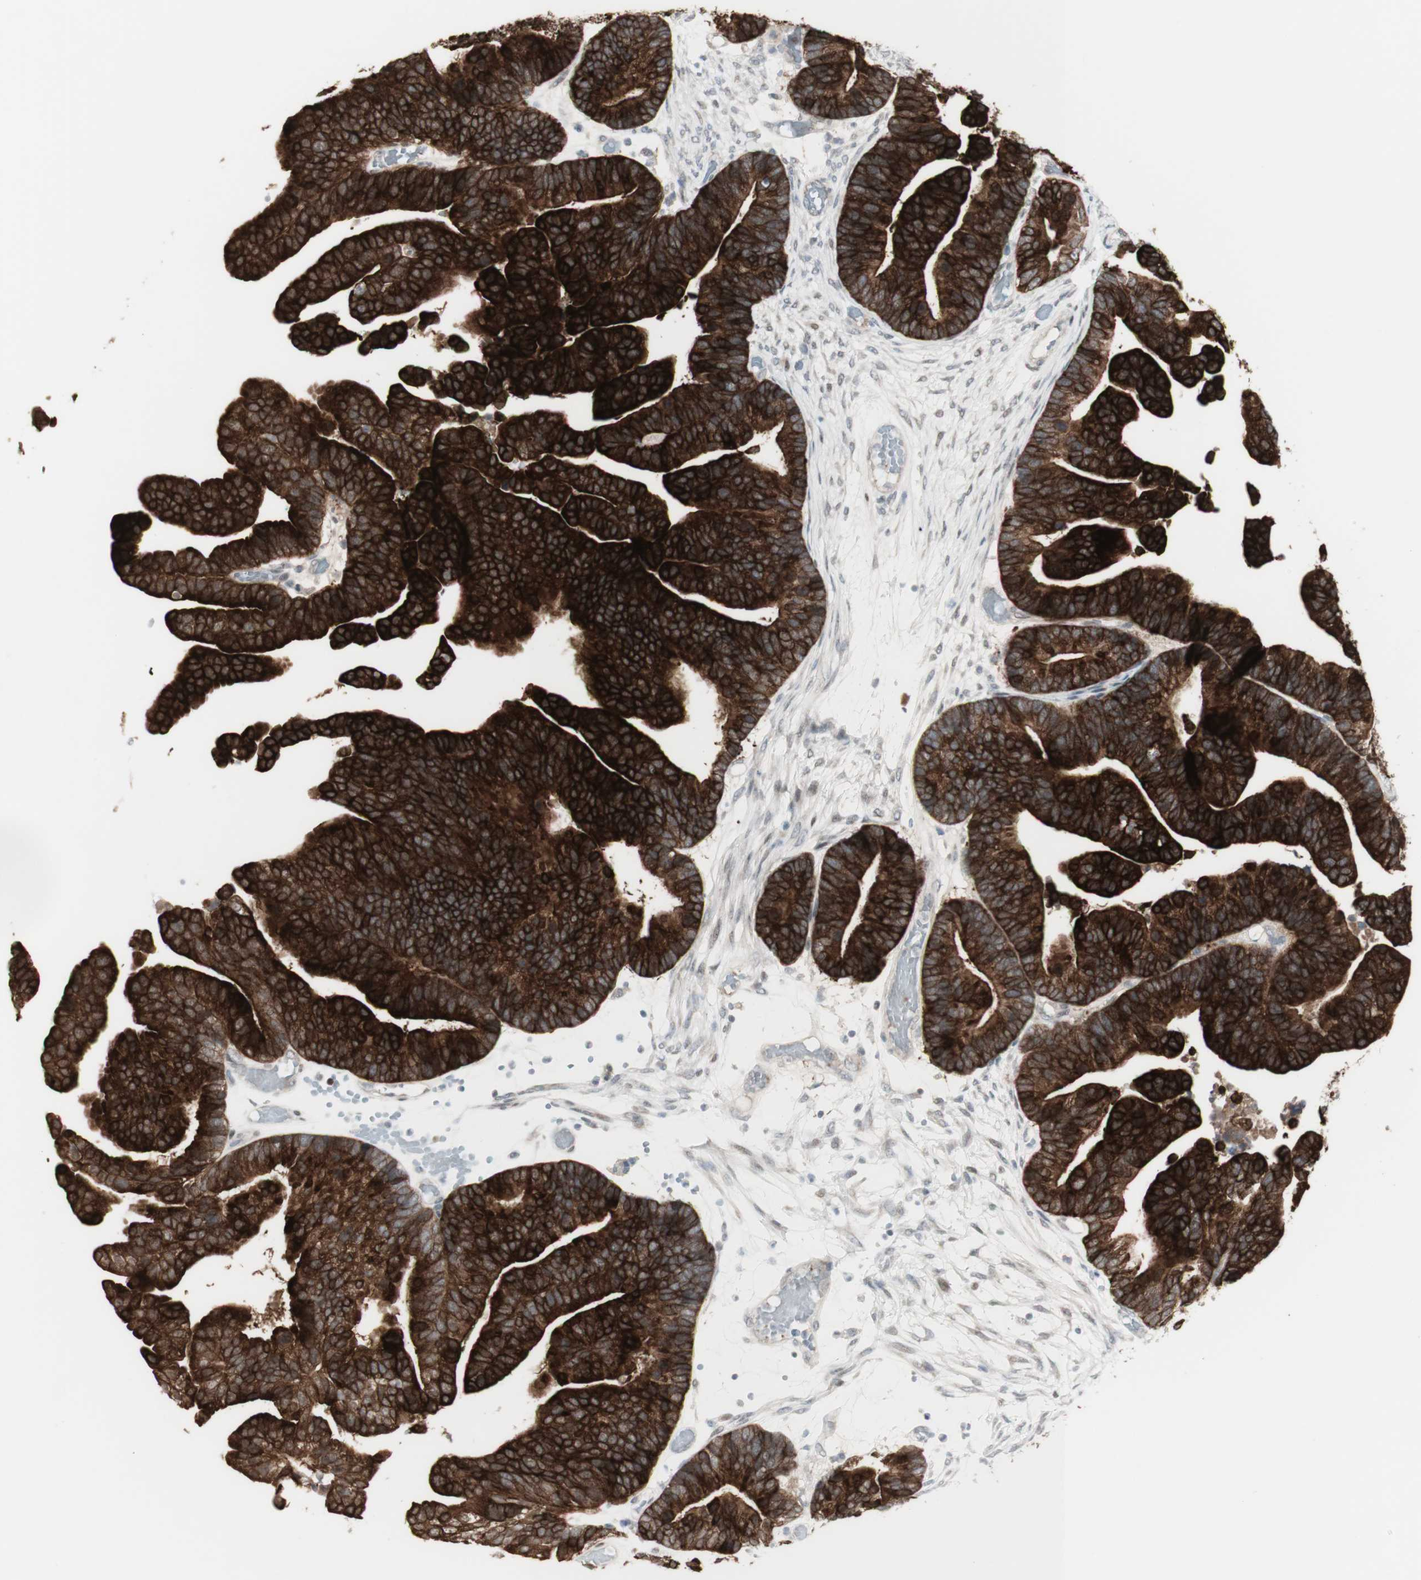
{"staining": {"intensity": "strong", "quantity": ">75%", "location": "cytoplasmic/membranous"}, "tissue": "ovarian cancer", "cell_type": "Tumor cells", "image_type": "cancer", "snomed": [{"axis": "morphology", "description": "Cystadenocarcinoma, serous, NOS"}, {"axis": "topography", "description": "Ovary"}], "caption": "A high amount of strong cytoplasmic/membranous expression is seen in approximately >75% of tumor cells in ovarian serous cystadenocarcinoma tissue.", "gene": "C1orf116", "patient": {"sex": "female", "age": 56}}